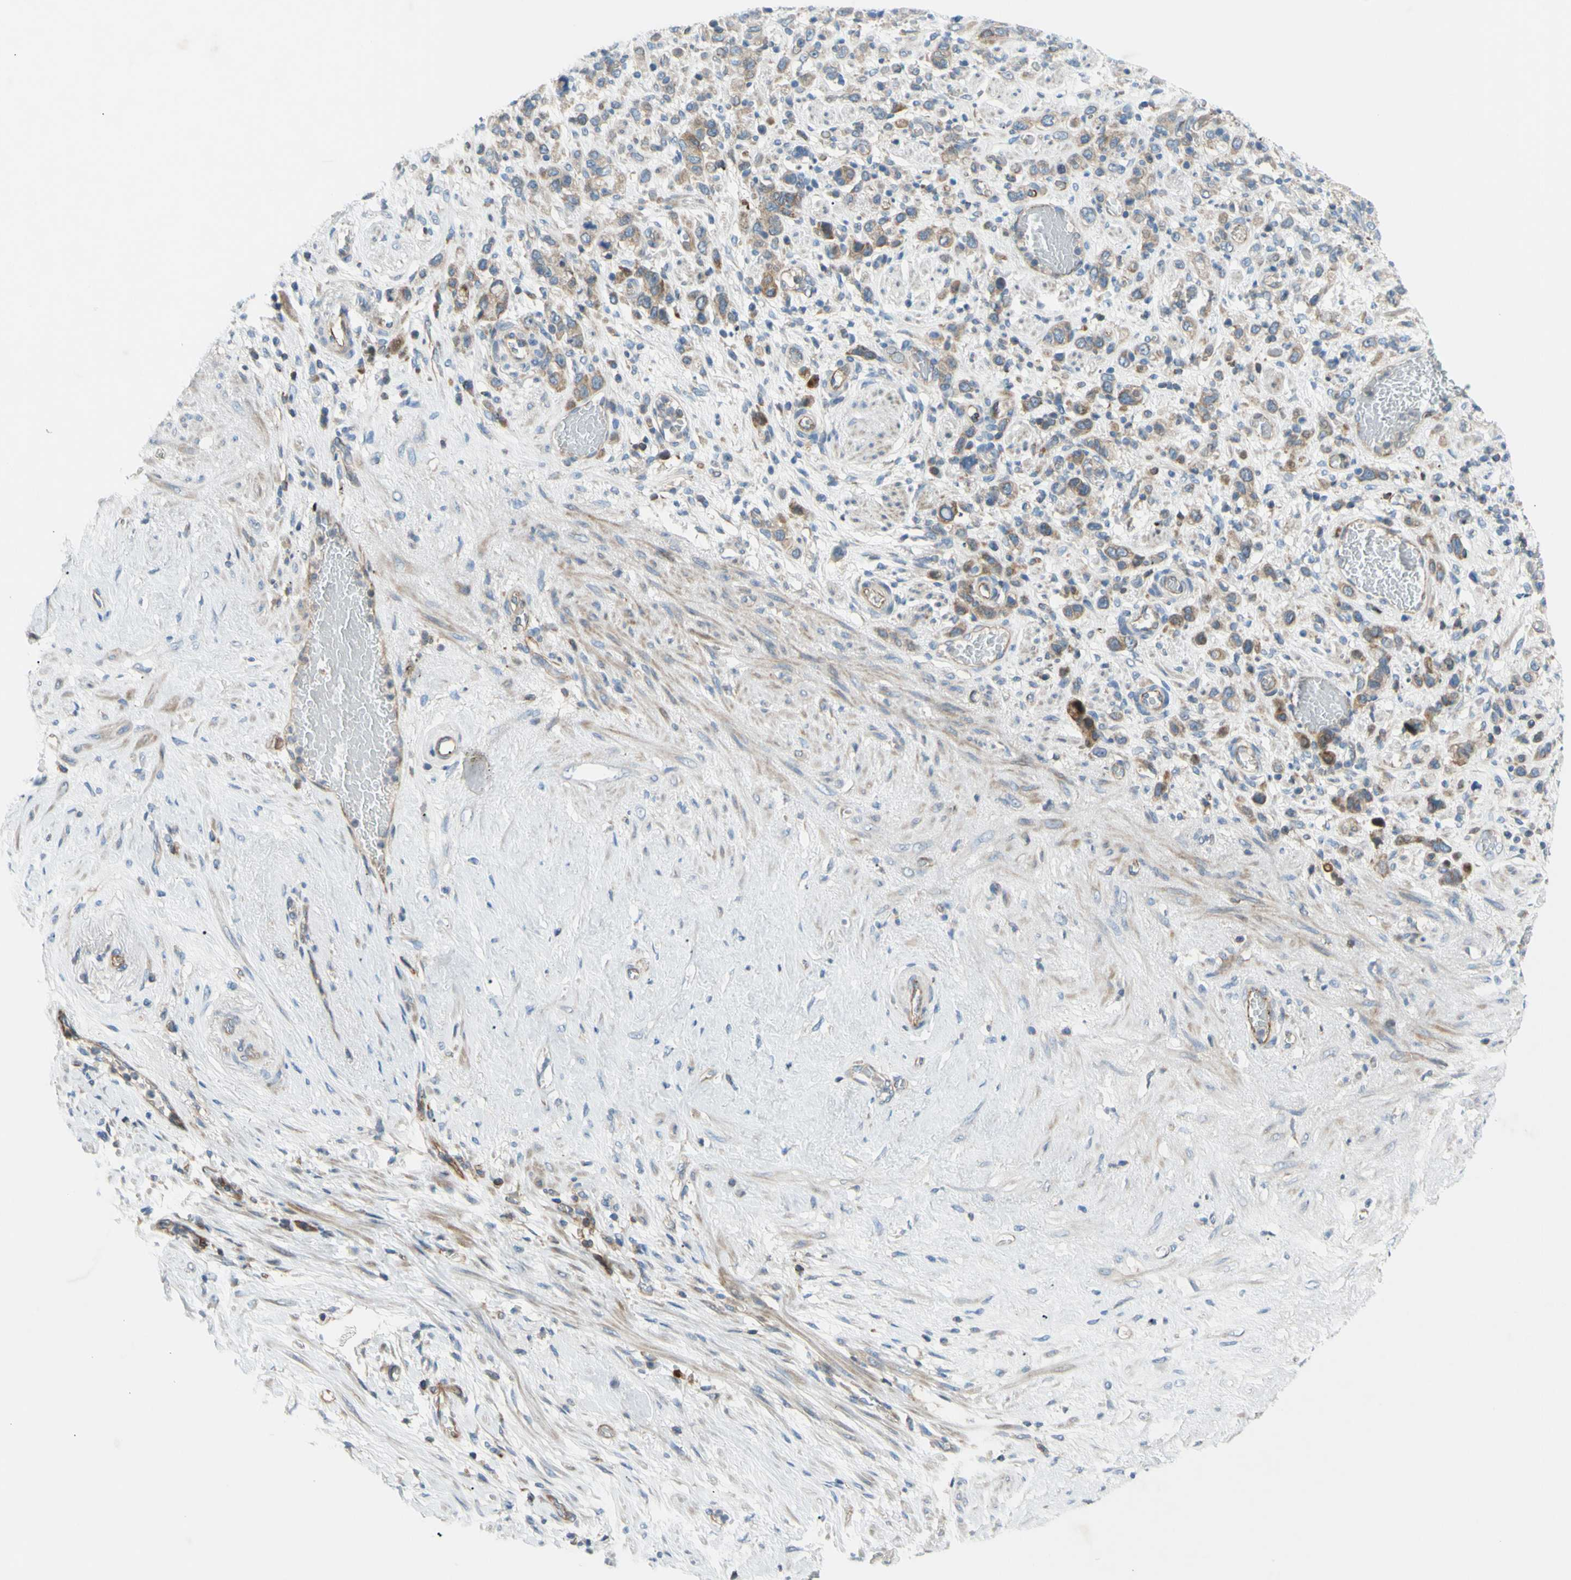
{"staining": {"intensity": "moderate", "quantity": ">75%", "location": "cytoplasmic/membranous"}, "tissue": "stomach cancer", "cell_type": "Tumor cells", "image_type": "cancer", "snomed": [{"axis": "morphology", "description": "Adenocarcinoma, NOS"}, {"axis": "morphology", "description": "Adenocarcinoma, High grade"}, {"axis": "topography", "description": "Stomach, upper"}, {"axis": "topography", "description": "Stomach, lower"}], "caption": "This photomicrograph displays stomach cancer (adenocarcinoma (high-grade)) stained with immunohistochemistry to label a protein in brown. The cytoplasmic/membranous of tumor cells show moderate positivity for the protein. Nuclei are counter-stained blue.", "gene": "PAK2", "patient": {"sex": "female", "age": 65}}